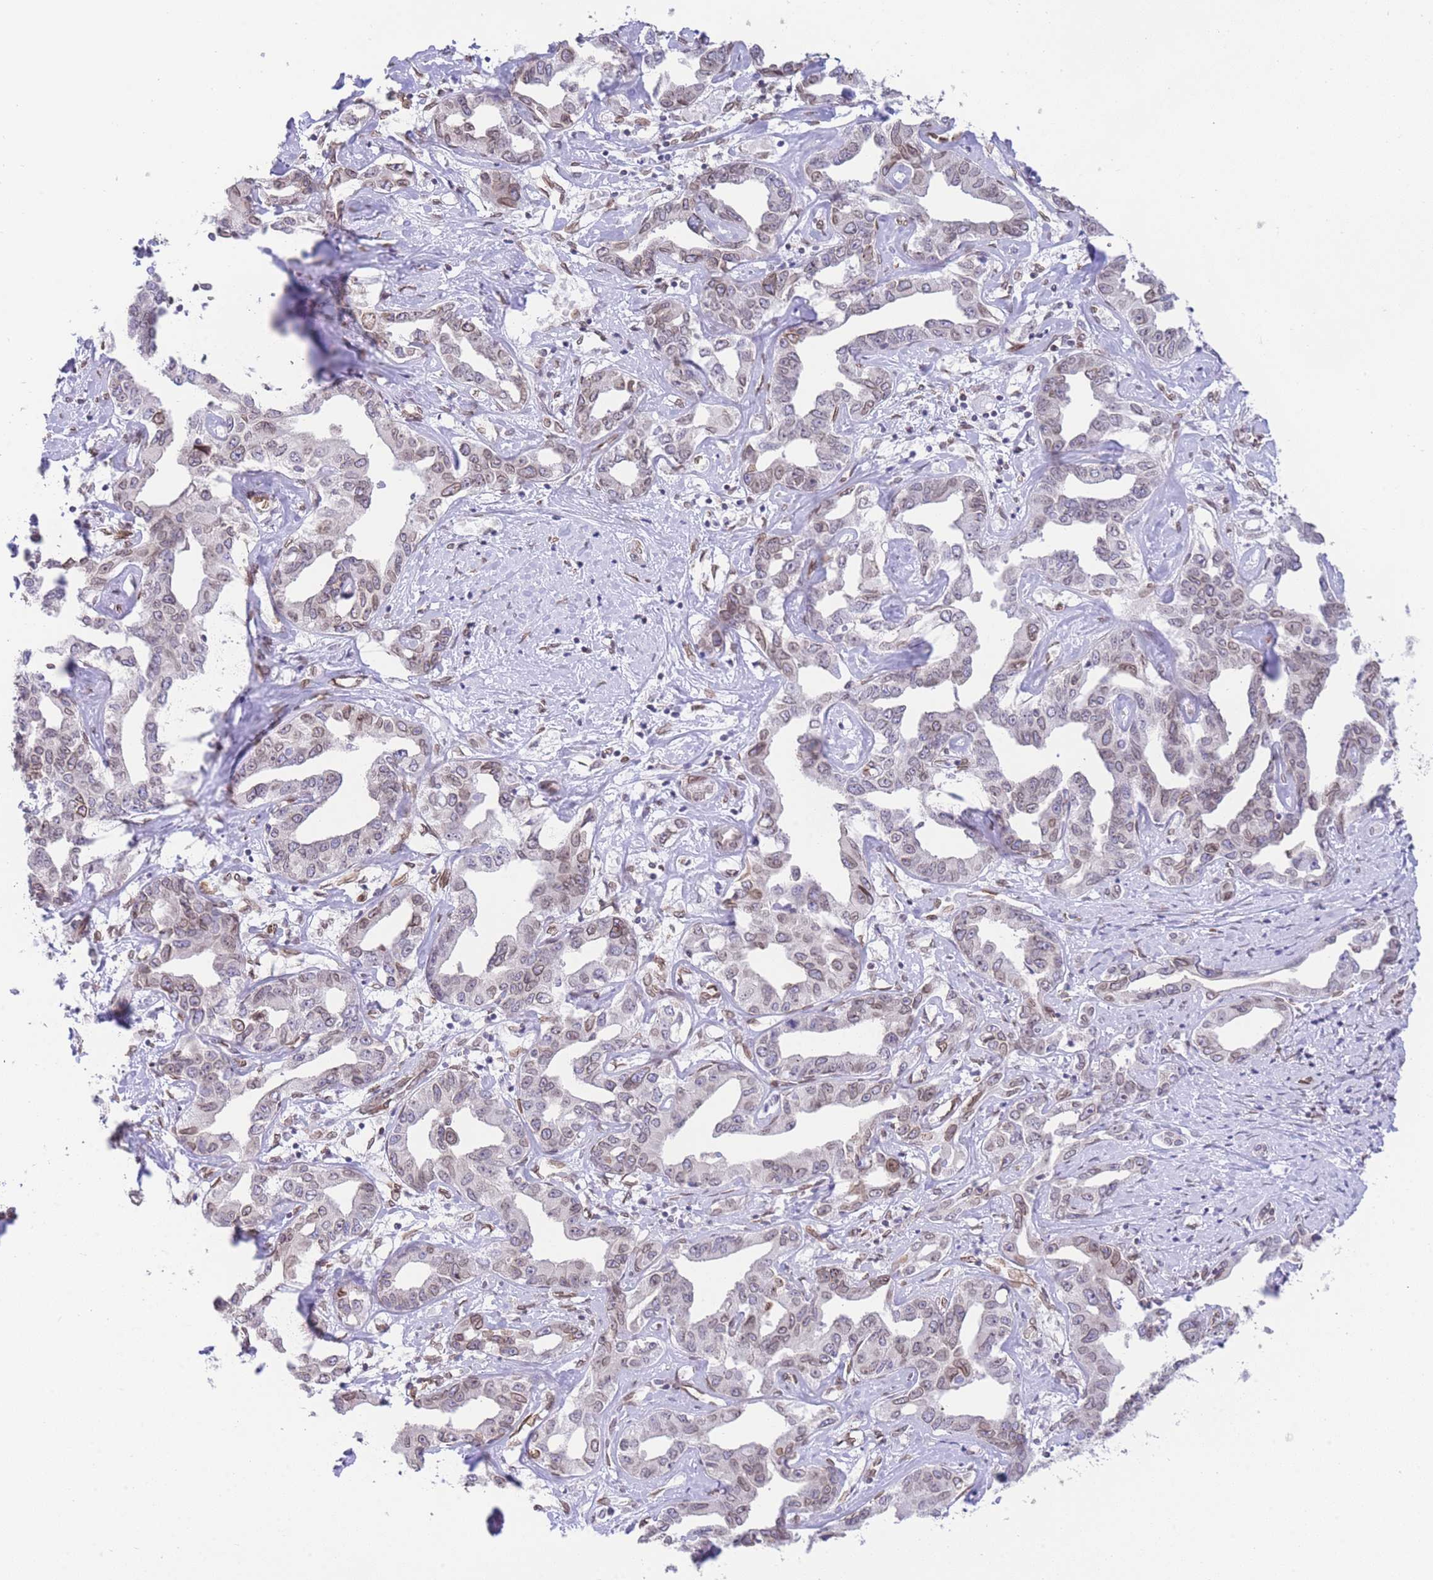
{"staining": {"intensity": "weak", "quantity": "25%-75%", "location": "cytoplasmic/membranous,nuclear"}, "tissue": "liver cancer", "cell_type": "Tumor cells", "image_type": "cancer", "snomed": [{"axis": "morphology", "description": "Cholangiocarcinoma"}, {"axis": "topography", "description": "Liver"}], "caption": "Weak cytoplasmic/membranous and nuclear staining is appreciated in approximately 25%-75% of tumor cells in liver cancer.", "gene": "OR10AD1", "patient": {"sex": "male", "age": 59}}